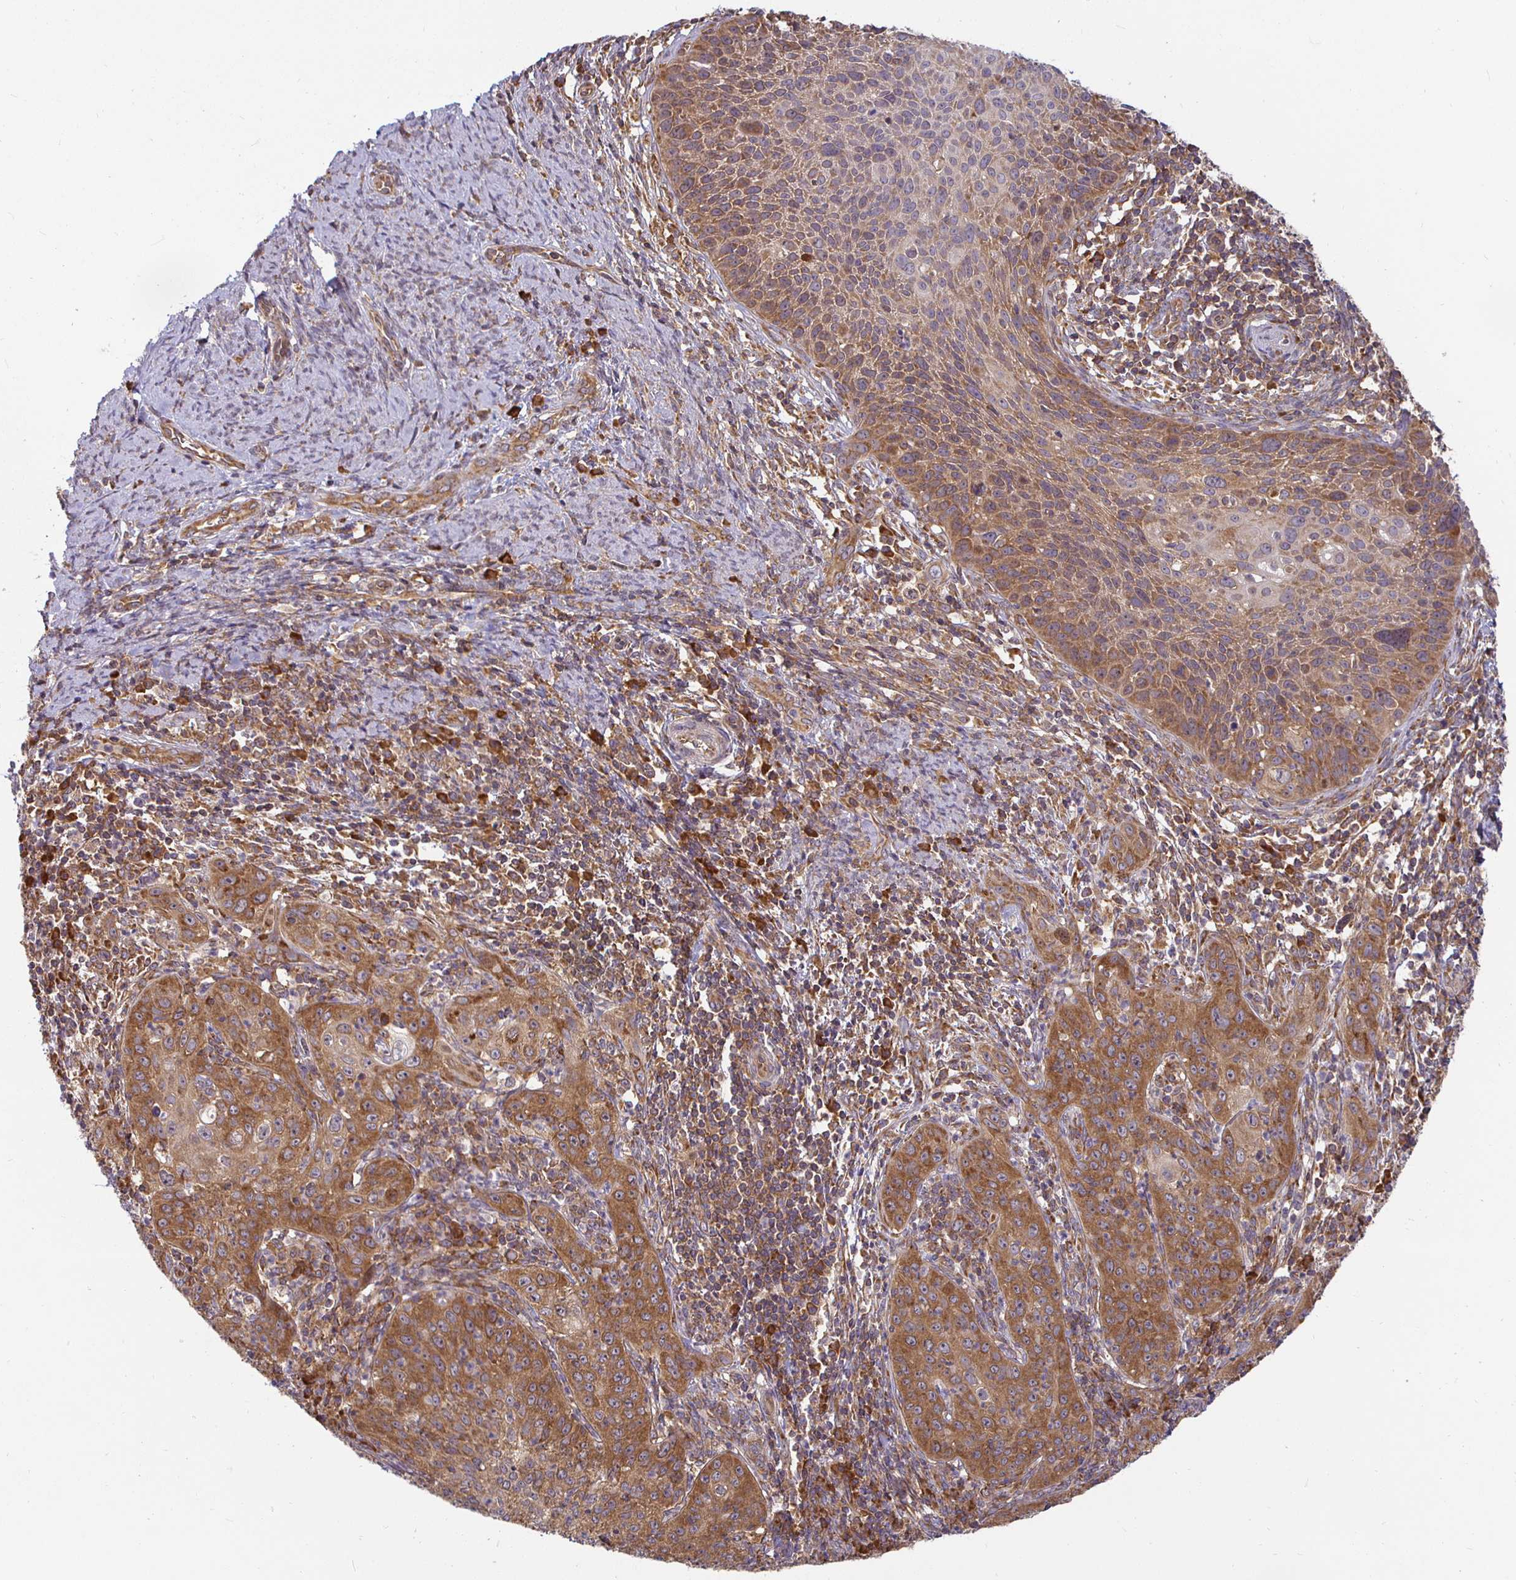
{"staining": {"intensity": "moderate", "quantity": ">75%", "location": "cytoplasmic/membranous"}, "tissue": "cervical cancer", "cell_type": "Tumor cells", "image_type": "cancer", "snomed": [{"axis": "morphology", "description": "Squamous cell carcinoma, NOS"}, {"axis": "topography", "description": "Cervix"}], "caption": "Cervical squamous cell carcinoma stained with a brown dye displays moderate cytoplasmic/membranous positive expression in about >75% of tumor cells.", "gene": "IRAK1", "patient": {"sex": "female", "age": 30}}